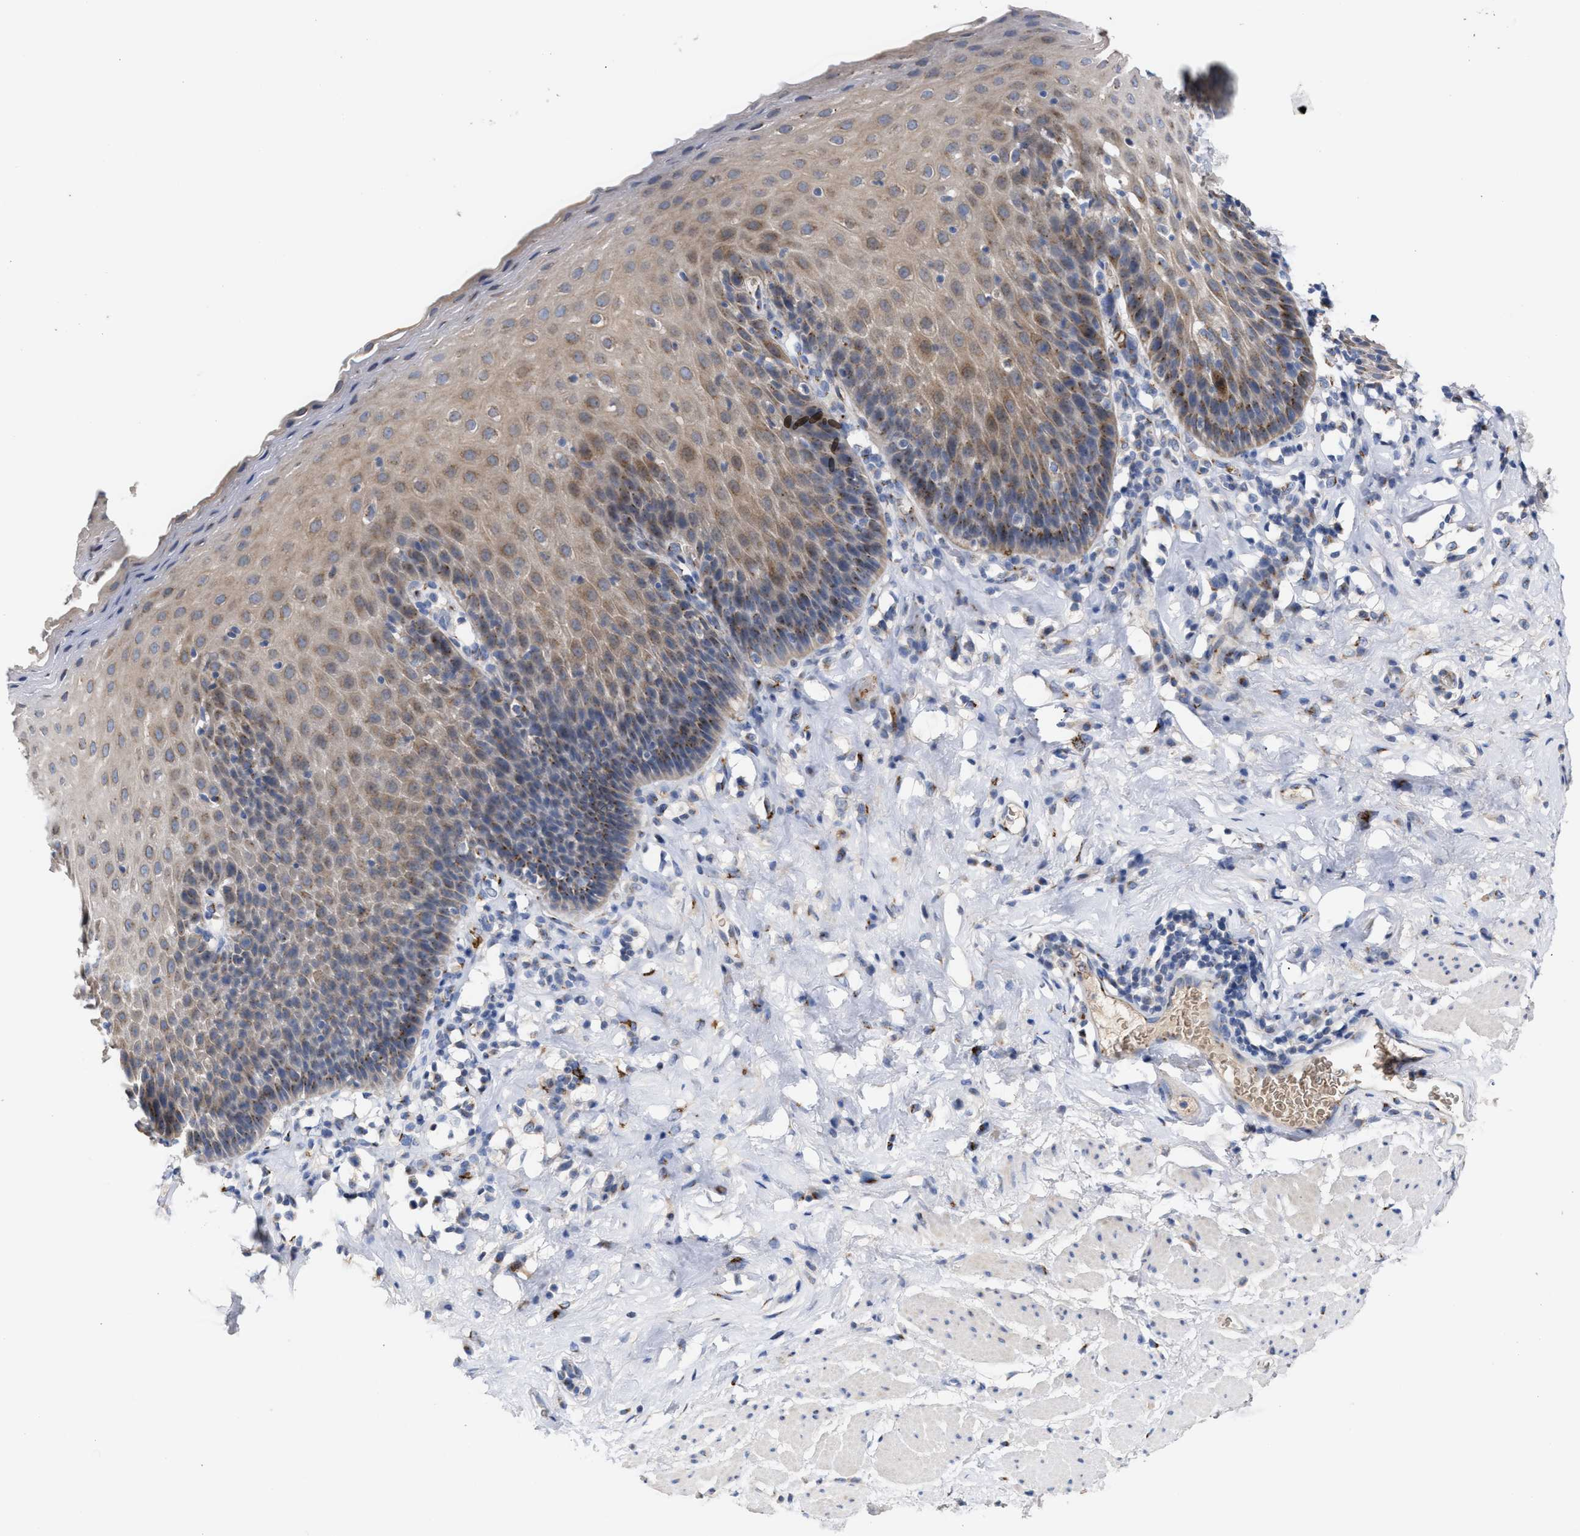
{"staining": {"intensity": "moderate", "quantity": ">75%", "location": "cytoplasmic/membranous"}, "tissue": "esophagus", "cell_type": "Squamous epithelial cells", "image_type": "normal", "snomed": [{"axis": "morphology", "description": "Normal tissue, NOS"}, {"axis": "topography", "description": "Esophagus"}], "caption": "Immunohistochemical staining of unremarkable esophagus demonstrates moderate cytoplasmic/membranous protein positivity in about >75% of squamous epithelial cells. The staining is performed using DAB (3,3'-diaminobenzidine) brown chromogen to label protein expression. The nuclei are counter-stained blue using hematoxylin.", "gene": "CCL2", "patient": {"sex": "female", "age": 61}}